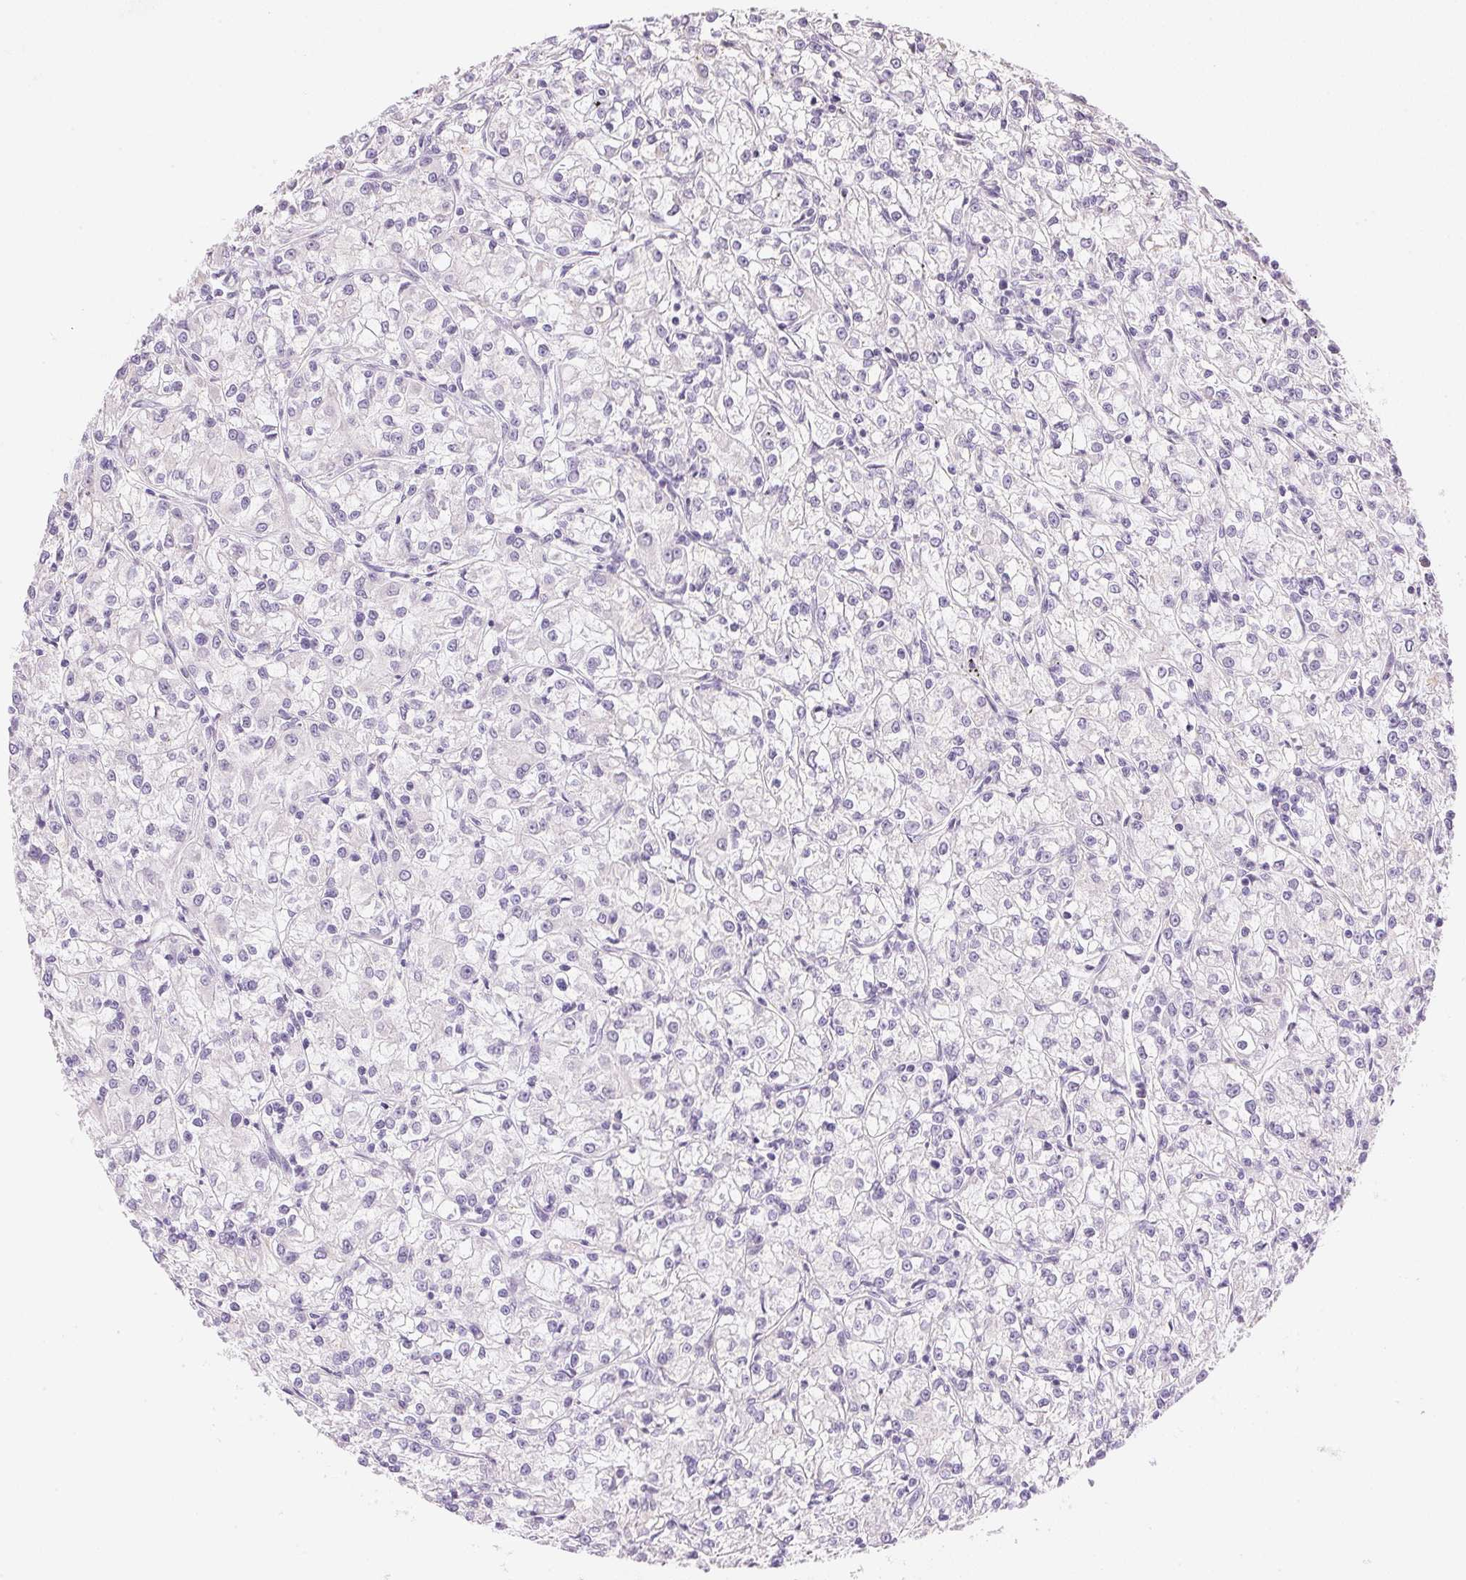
{"staining": {"intensity": "negative", "quantity": "none", "location": "none"}, "tissue": "renal cancer", "cell_type": "Tumor cells", "image_type": "cancer", "snomed": [{"axis": "morphology", "description": "Adenocarcinoma, NOS"}, {"axis": "topography", "description": "Kidney"}], "caption": "Immunohistochemistry (IHC) of human renal adenocarcinoma demonstrates no expression in tumor cells.", "gene": "TEKT1", "patient": {"sex": "female", "age": 59}}